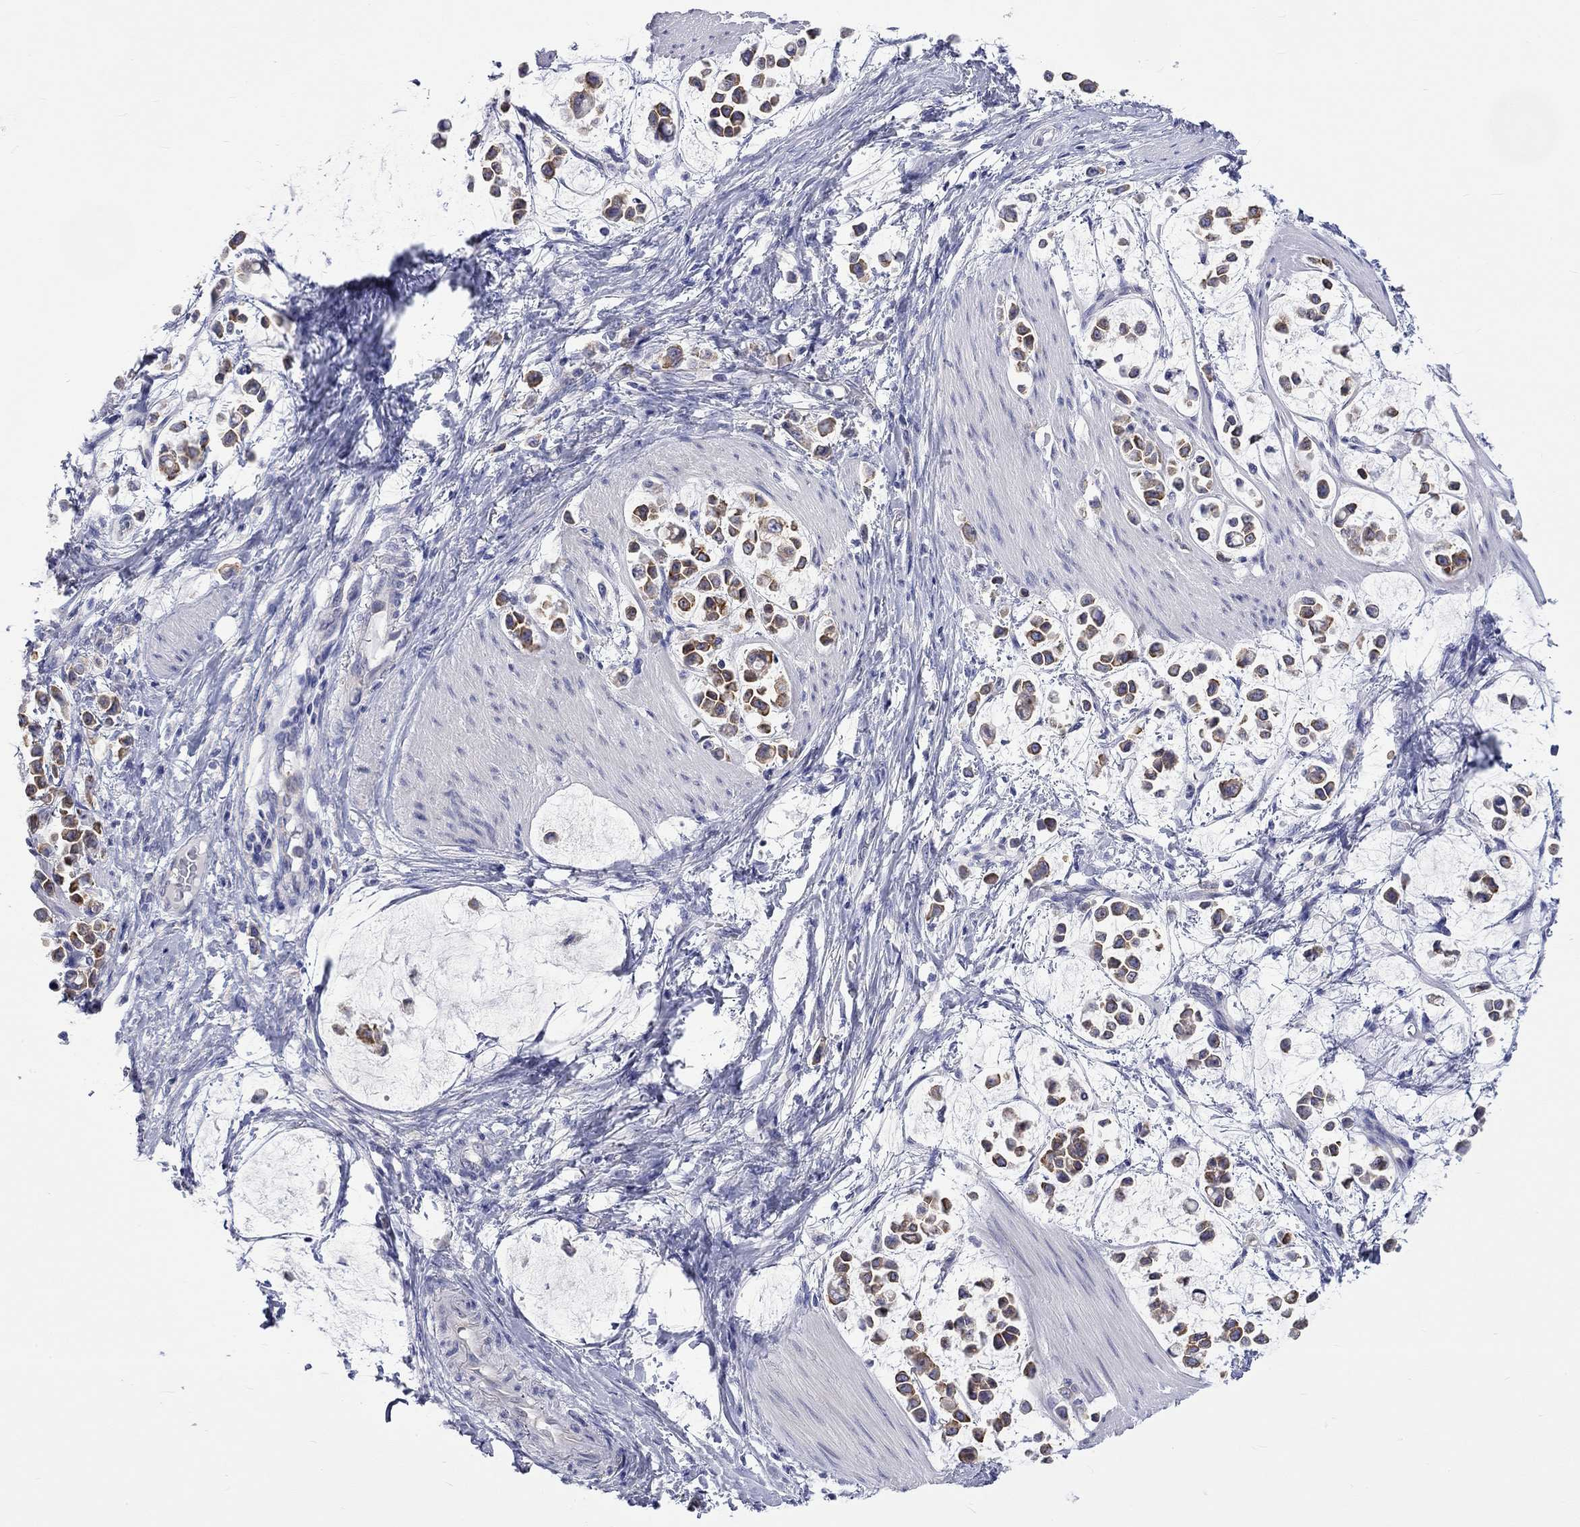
{"staining": {"intensity": "moderate", "quantity": "<25%", "location": "cytoplasmic/membranous"}, "tissue": "stomach cancer", "cell_type": "Tumor cells", "image_type": "cancer", "snomed": [{"axis": "morphology", "description": "Adenocarcinoma, NOS"}, {"axis": "topography", "description": "Stomach"}], "caption": "The immunohistochemical stain labels moderate cytoplasmic/membranous positivity in tumor cells of adenocarcinoma (stomach) tissue. The staining is performed using DAB brown chromogen to label protein expression. The nuclei are counter-stained blue using hematoxylin.", "gene": "CERS1", "patient": {"sex": "male", "age": 82}}